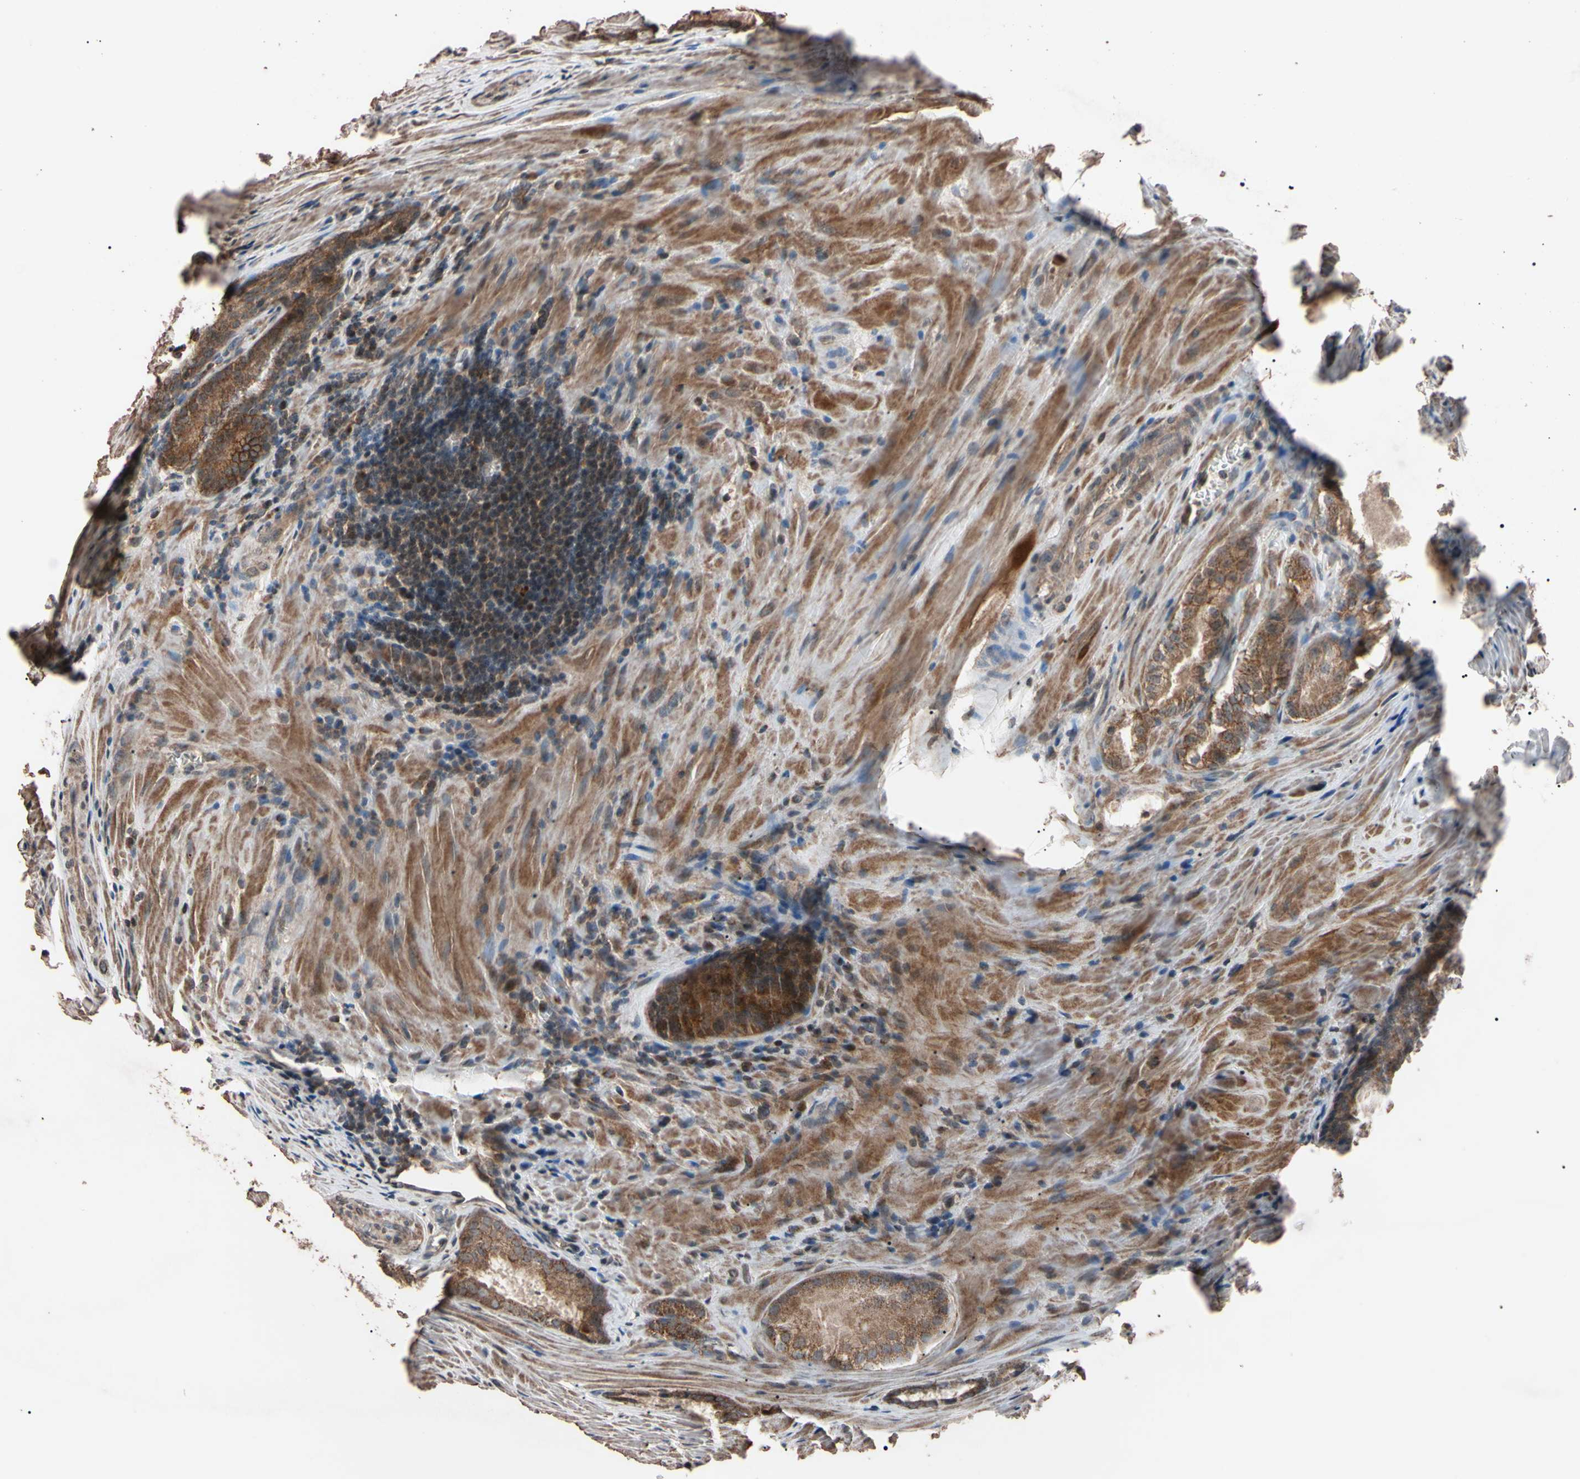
{"staining": {"intensity": "weak", "quantity": ">75%", "location": "cytoplasmic/membranous"}, "tissue": "prostate cancer", "cell_type": "Tumor cells", "image_type": "cancer", "snomed": [{"axis": "morphology", "description": "Adenocarcinoma, Low grade"}, {"axis": "topography", "description": "Prostate"}], "caption": "The immunohistochemical stain labels weak cytoplasmic/membranous positivity in tumor cells of prostate cancer (adenocarcinoma (low-grade)) tissue.", "gene": "TNFRSF1A", "patient": {"sex": "male", "age": 64}}